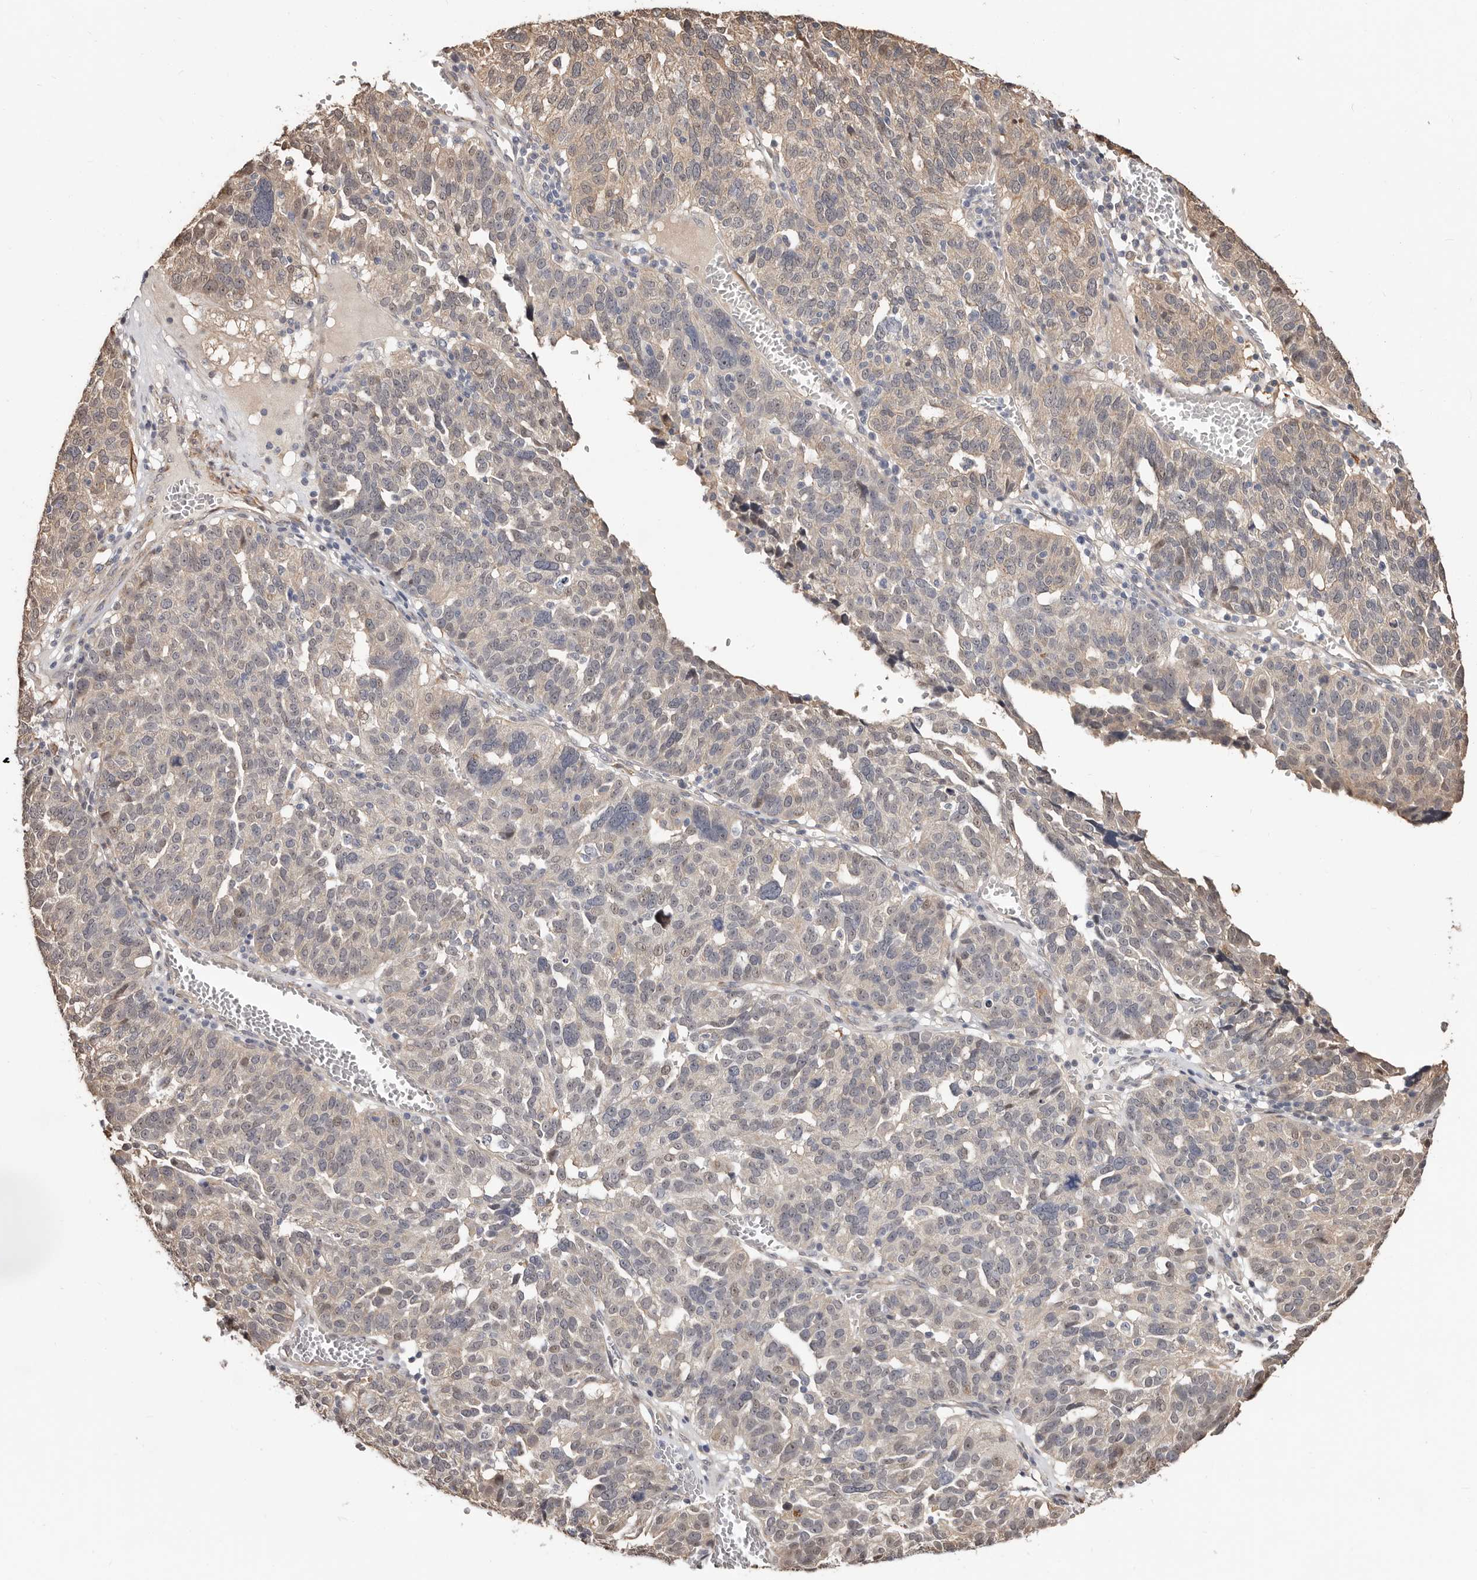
{"staining": {"intensity": "weak", "quantity": "<25%", "location": "cytoplasmic/membranous"}, "tissue": "ovarian cancer", "cell_type": "Tumor cells", "image_type": "cancer", "snomed": [{"axis": "morphology", "description": "Cystadenocarcinoma, serous, NOS"}, {"axis": "topography", "description": "Ovary"}], "caption": "High power microscopy image of an IHC micrograph of ovarian serous cystadenocarcinoma, revealing no significant staining in tumor cells. (Brightfield microscopy of DAB immunohistochemistry (IHC) at high magnification).", "gene": "TRIP13", "patient": {"sex": "female", "age": 59}}